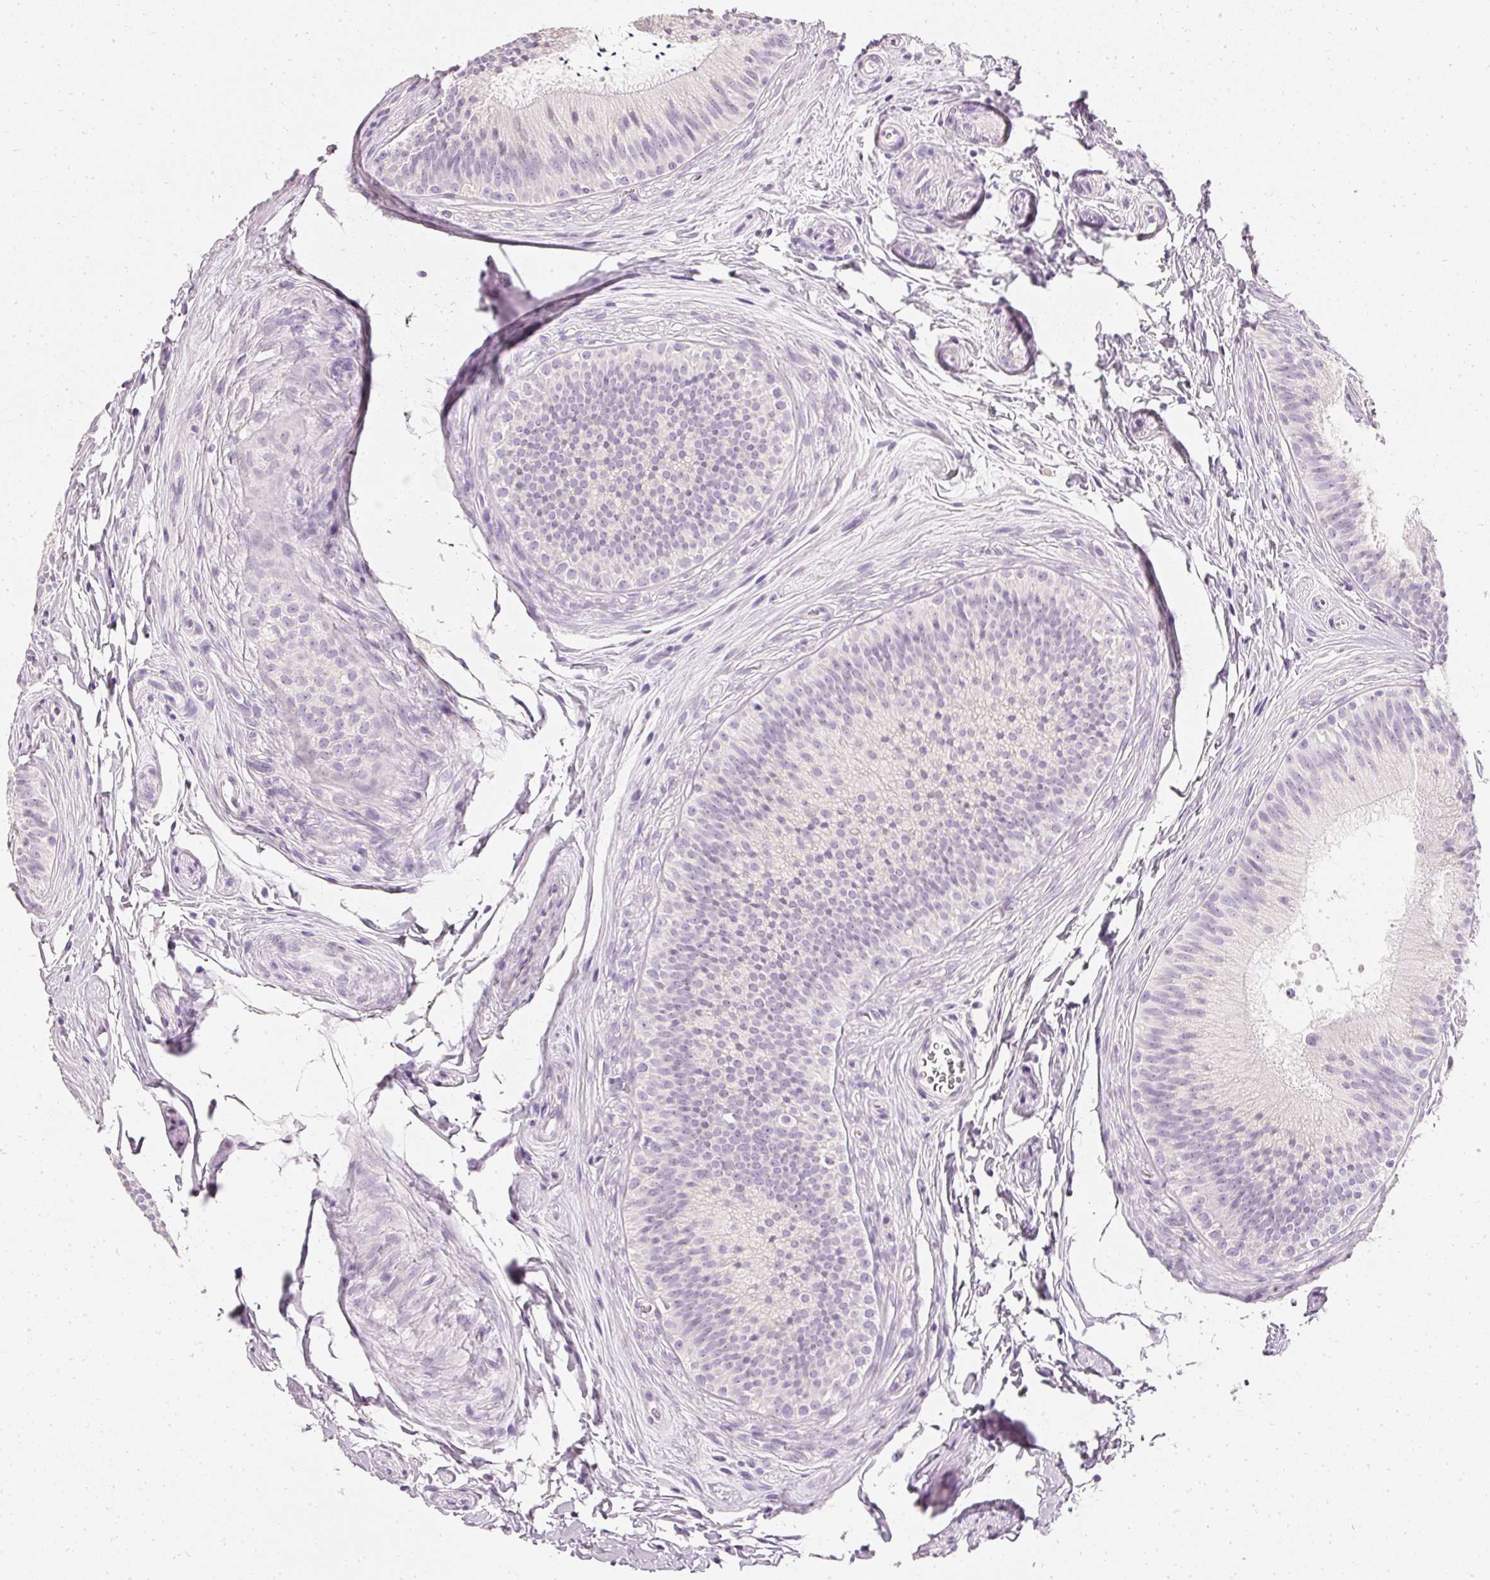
{"staining": {"intensity": "negative", "quantity": "none", "location": "none"}, "tissue": "epididymis", "cell_type": "Glandular cells", "image_type": "normal", "snomed": [{"axis": "morphology", "description": "Normal tissue, NOS"}, {"axis": "topography", "description": "Epididymis"}], "caption": "The immunohistochemistry histopathology image has no significant staining in glandular cells of epididymis. (DAB immunohistochemistry (IHC) visualized using brightfield microscopy, high magnification).", "gene": "ELAVL3", "patient": {"sex": "male", "age": 24}}